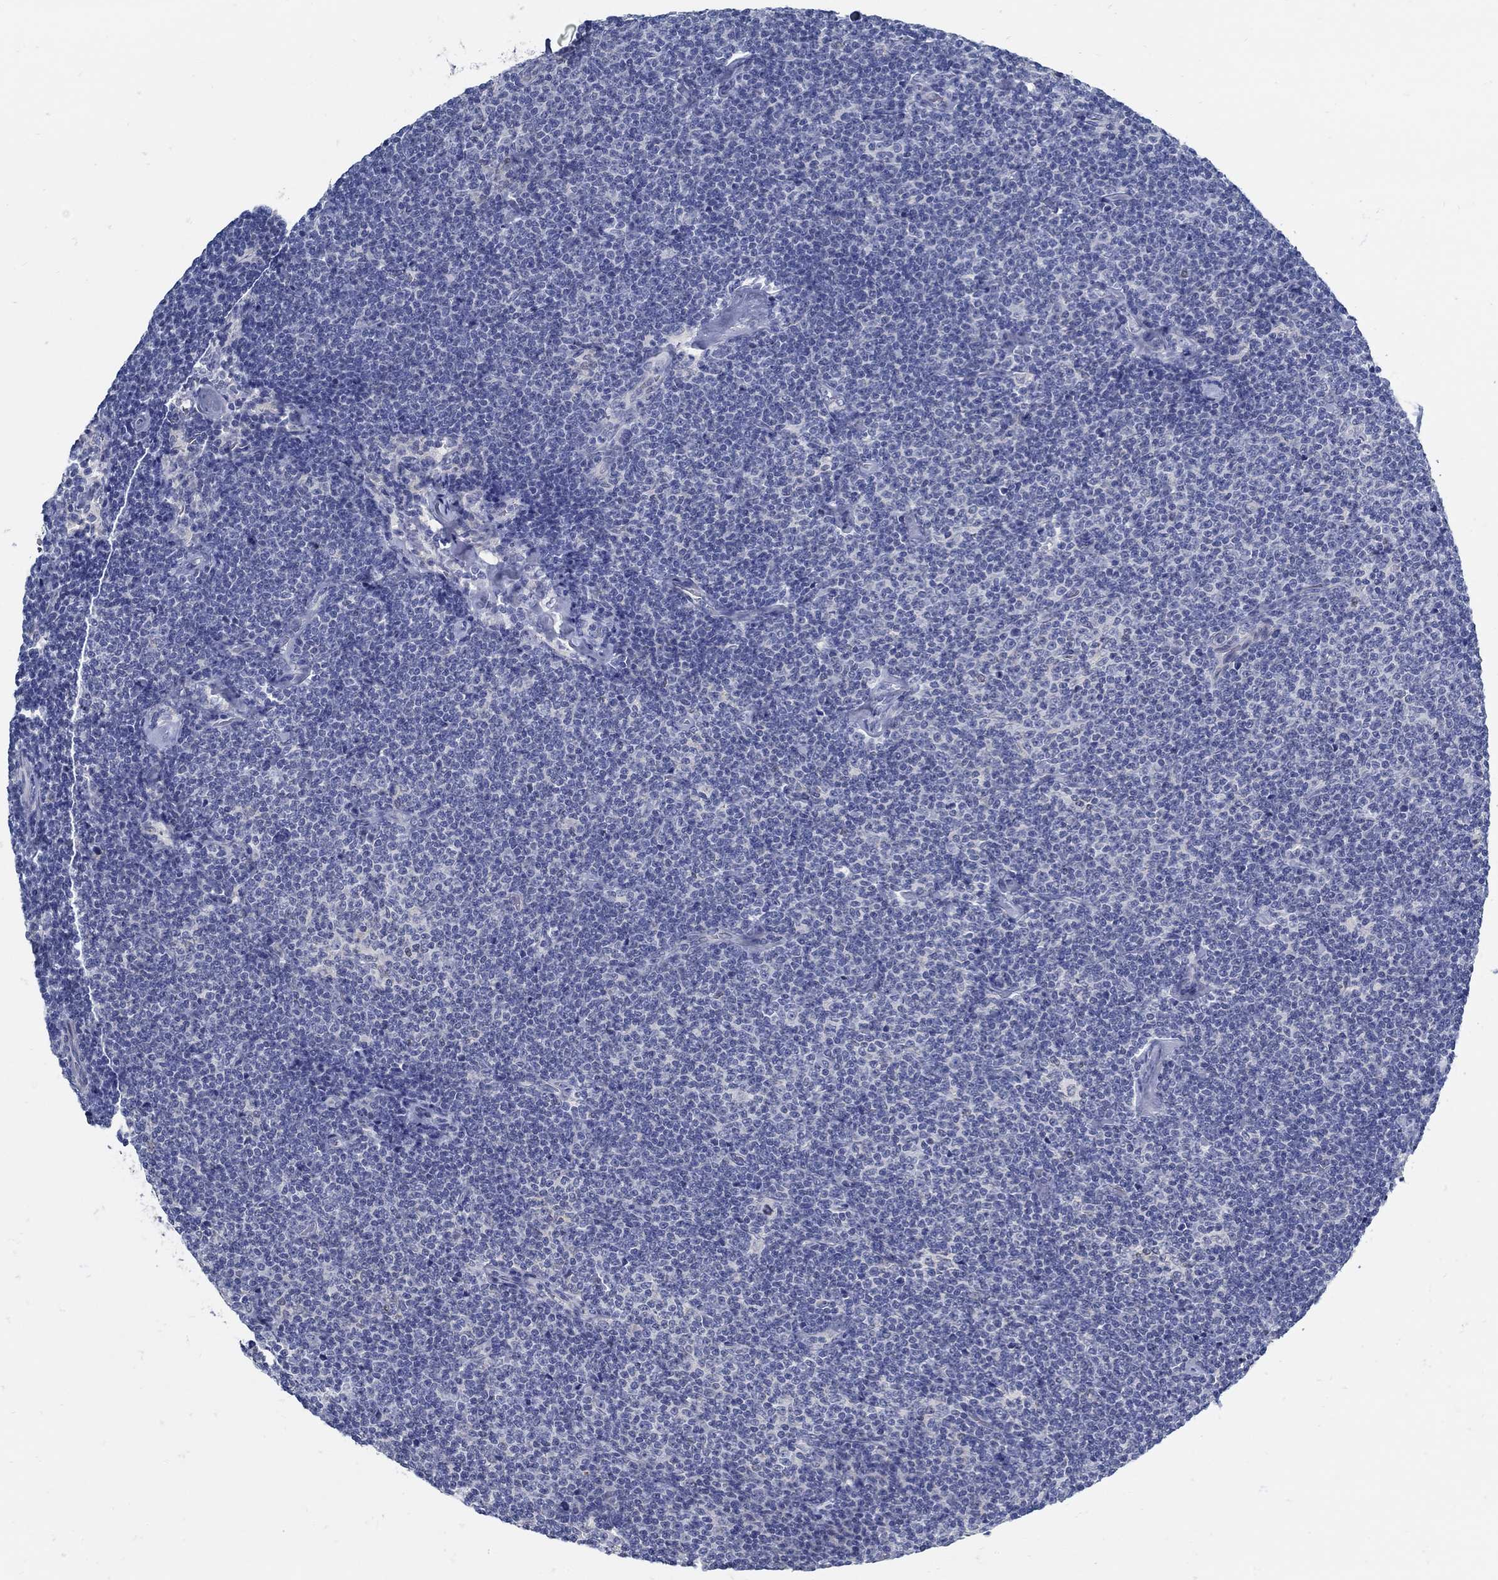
{"staining": {"intensity": "negative", "quantity": "none", "location": "none"}, "tissue": "lymphoma", "cell_type": "Tumor cells", "image_type": "cancer", "snomed": [{"axis": "morphology", "description": "Malignant lymphoma, non-Hodgkin's type, Low grade"}, {"axis": "topography", "description": "Lymph node"}], "caption": "This is a histopathology image of immunohistochemistry (IHC) staining of lymphoma, which shows no positivity in tumor cells. (Immunohistochemistry (ihc), brightfield microscopy, high magnification).", "gene": "ZFAND4", "patient": {"sex": "male", "age": 81}}